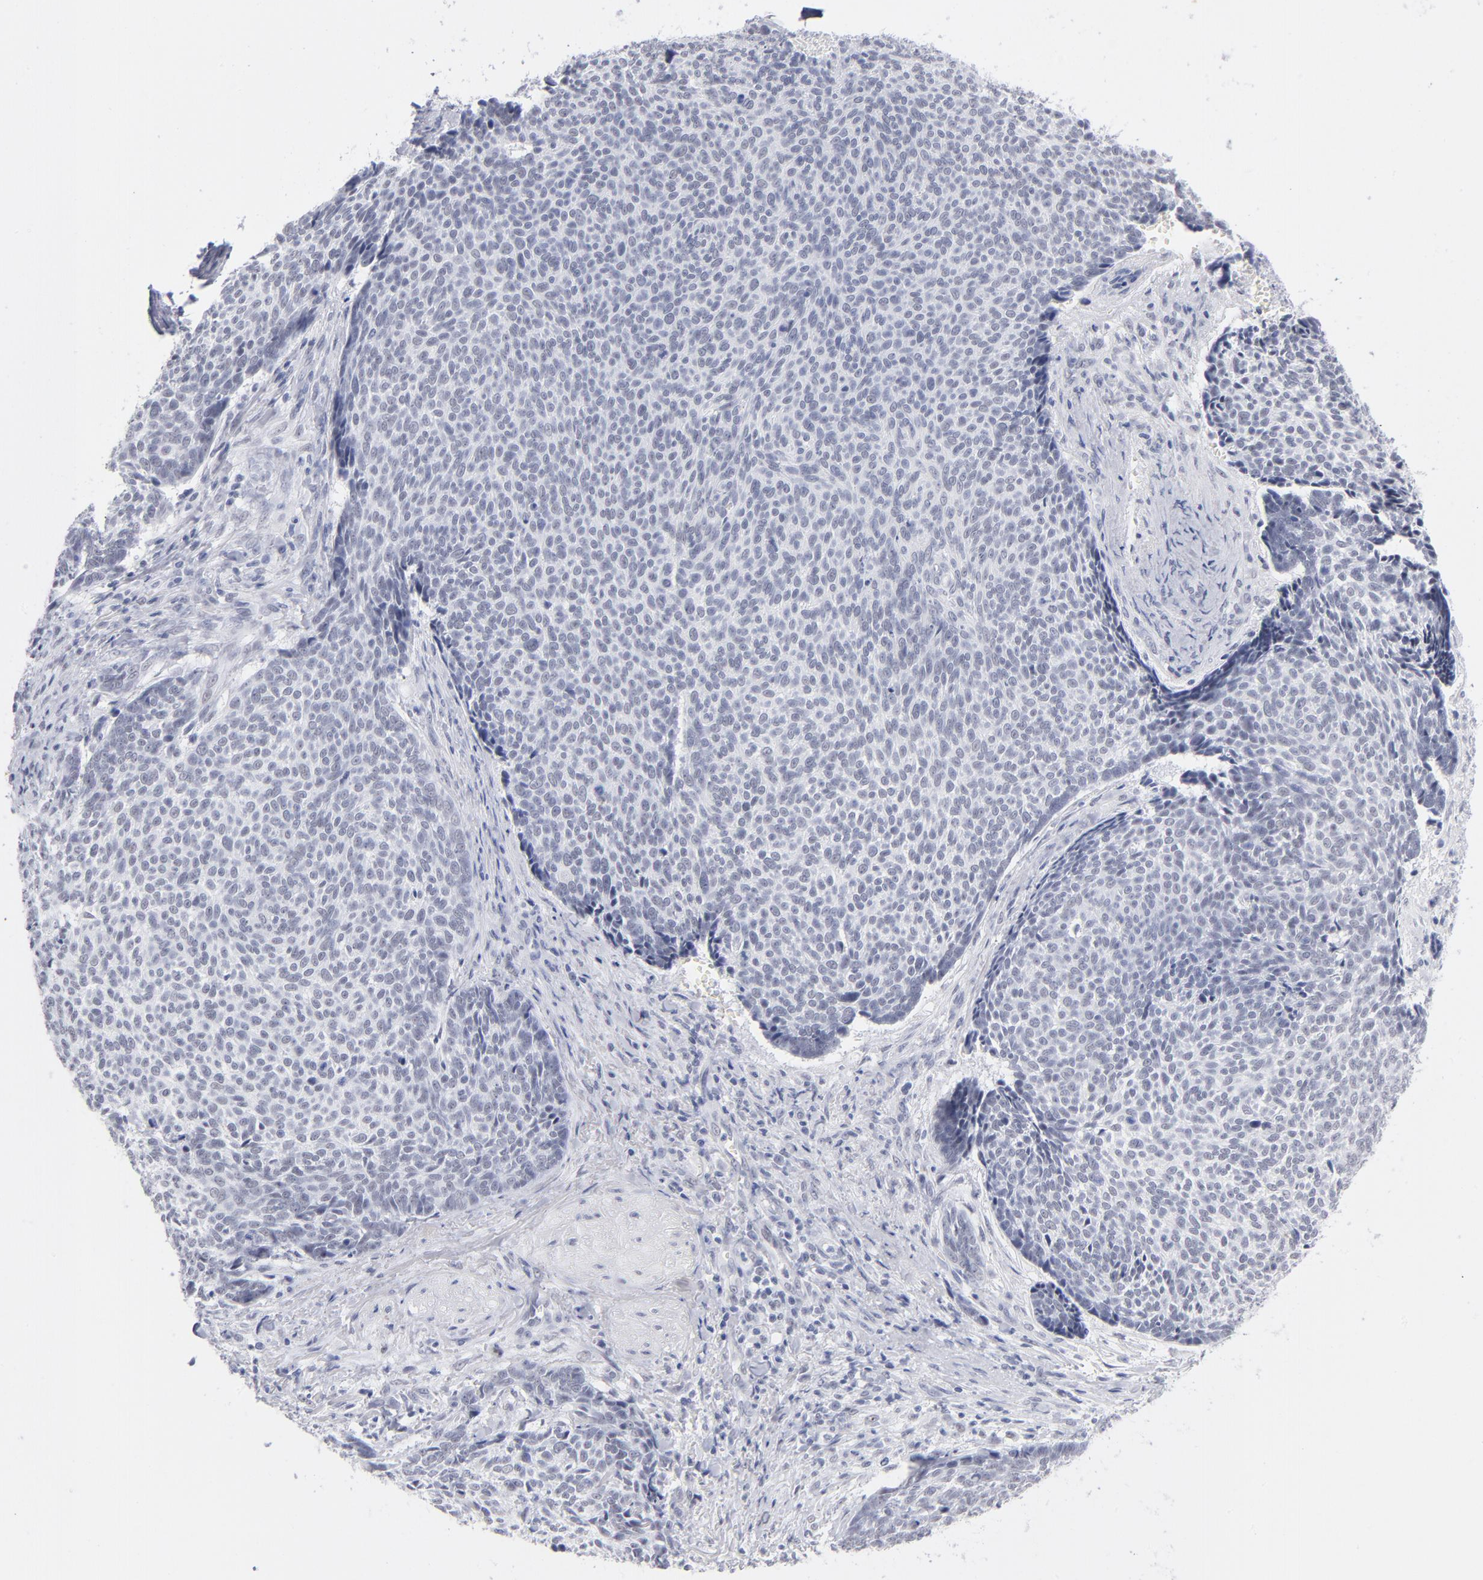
{"staining": {"intensity": "weak", "quantity": "<25%", "location": "nuclear"}, "tissue": "skin cancer", "cell_type": "Tumor cells", "image_type": "cancer", "snomed": [{"axis": "morphology", "description": "Basal cell carcinoma"}, {"axis": "topography", "description": "Skin"}], "caption": "A histopathology image of skin cancer (basal cell carcinoma) stained for a protein displays no brown staining in tumor cells.", "gene": "SNRPB", "patient": {"sex": "male", "age": 84}}